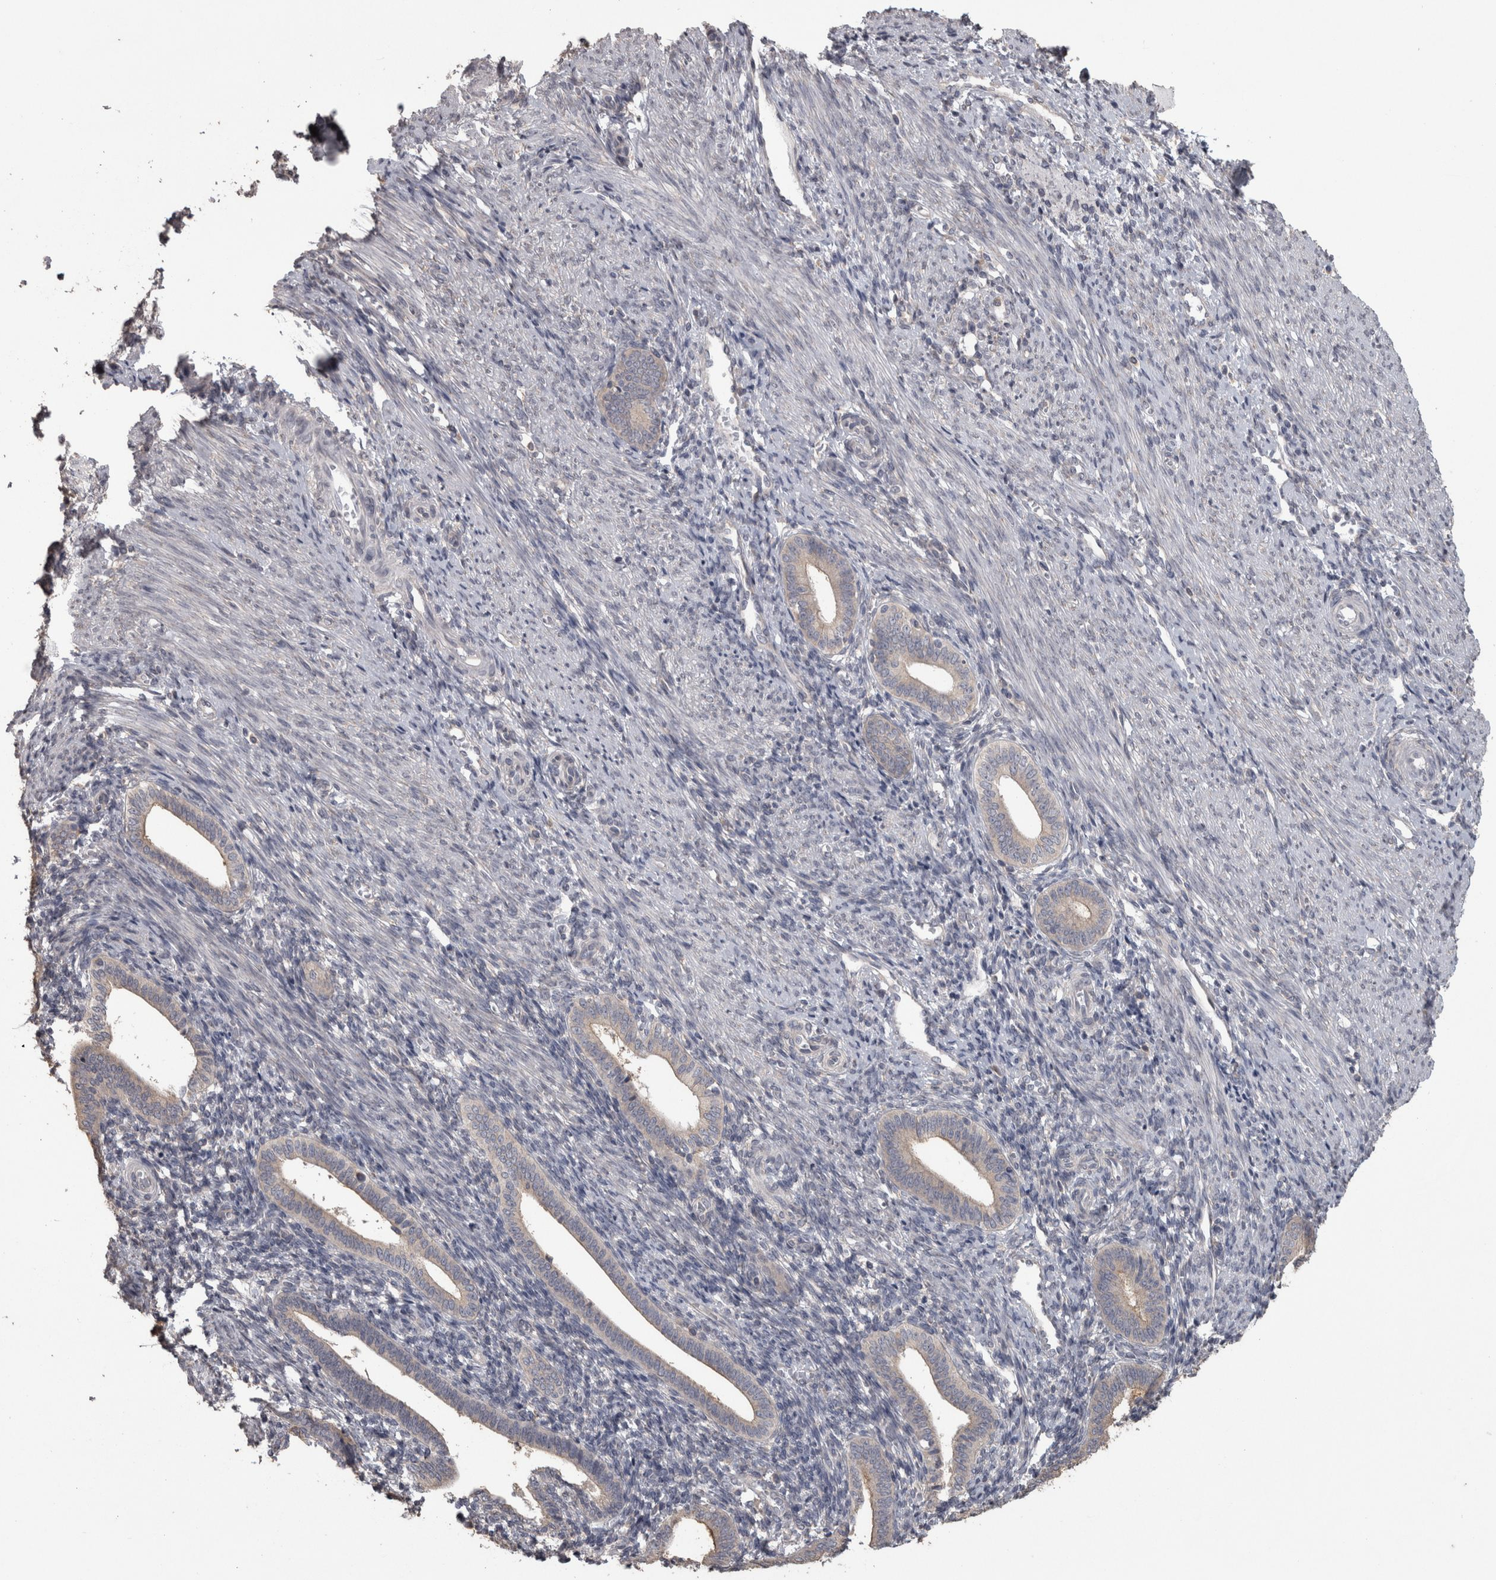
{"staining": {"intensity": "negative", "quantity": "none", "location": "none"}, "tissue": "endometrium", "cell_type": "Cells in endometrial stroma", "image_type": "normal", "snomed": [{"axis": "morphology", "description": "Normal tissue, NOS"}, {"axis": "topography", "description": "Uterus"}, {"axis": "topography", "description": "Endometrium"}], "caption": "This histopathology image is of normal endometrium stained with IHC to label a protein in brown with the nuclei are counter-stained blue. There is no expression in cells in endometrial stroma.", "gene": "RAB29", "patient": {"sex": "female", "age": 33}}